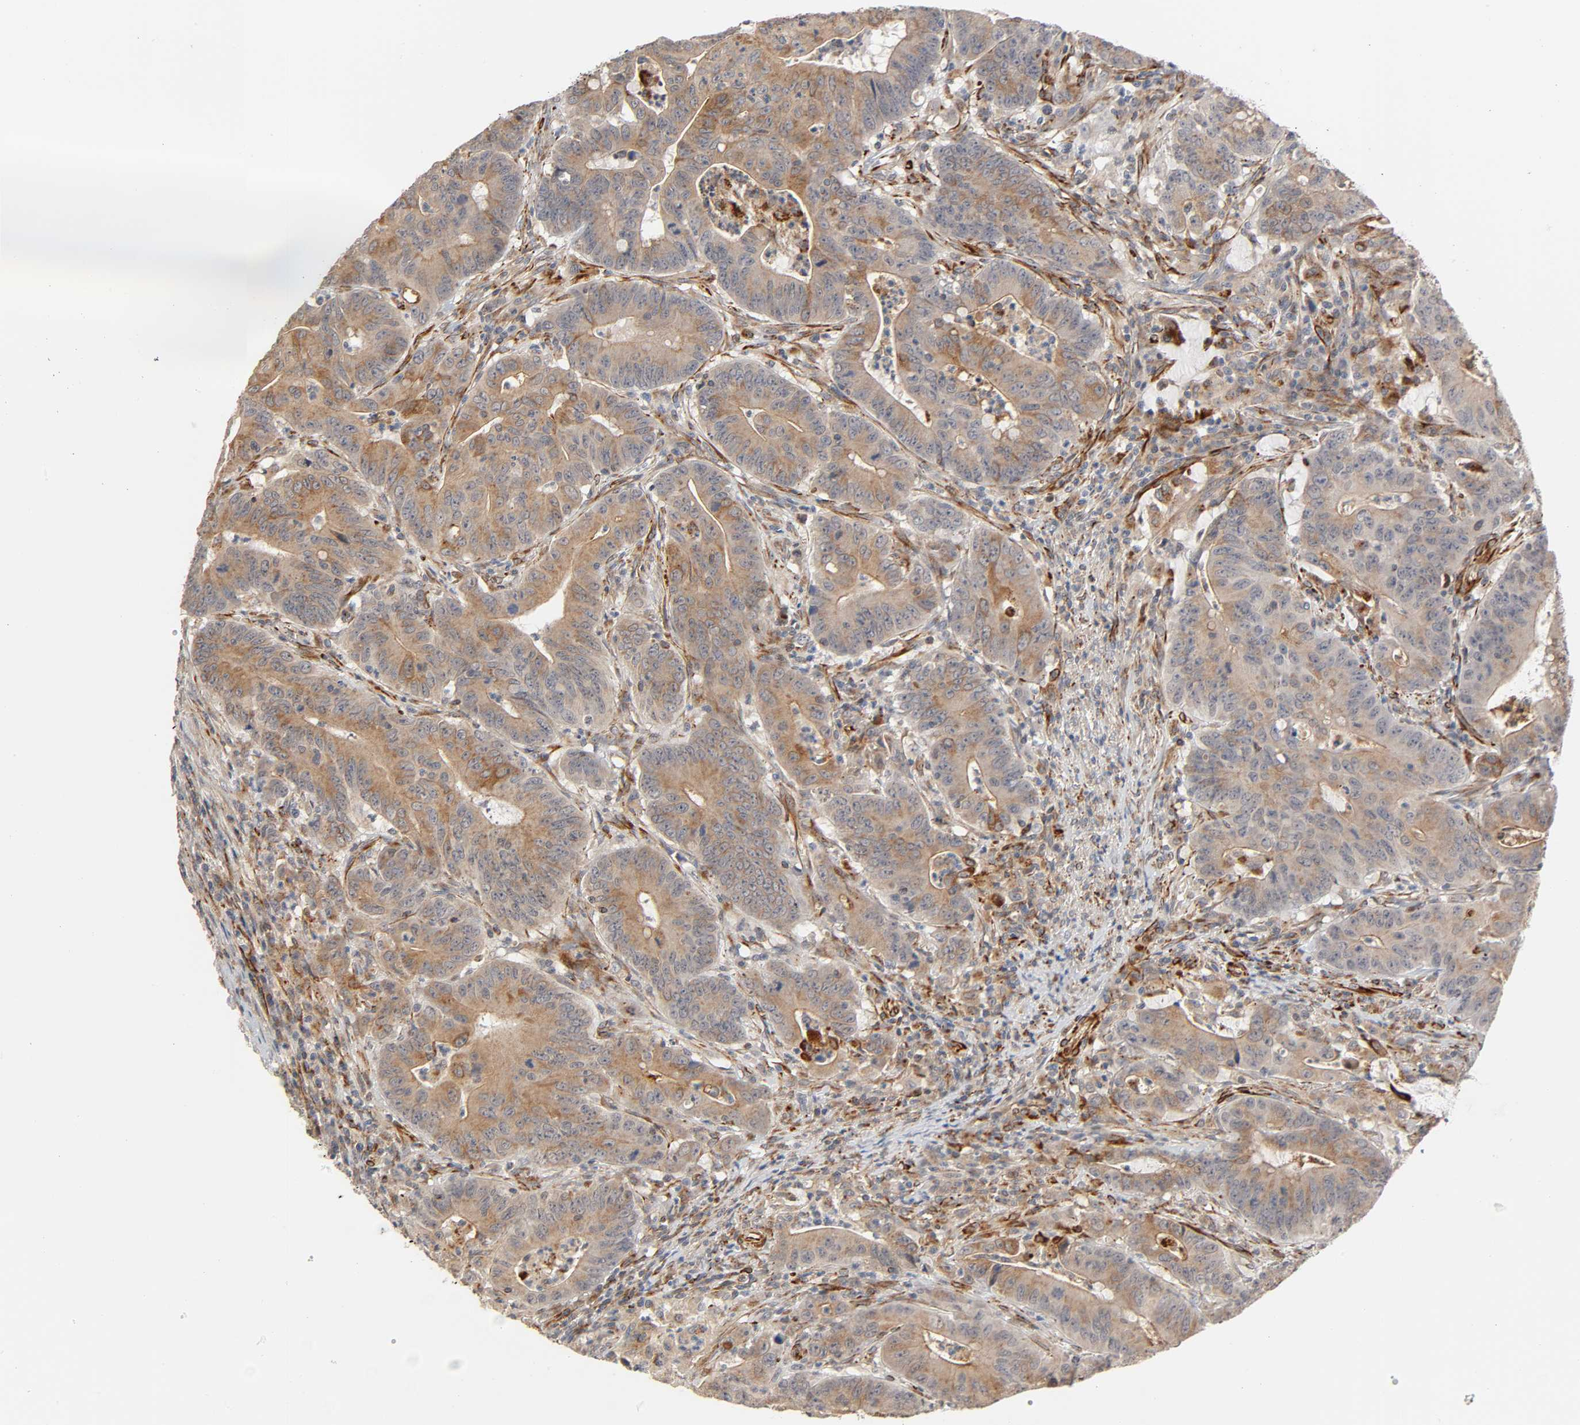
{"staining": {"intensity": "moderate", "quantity": ">75%", "location": "cytoplasmic/membranous"}, "tissue": "colorectal cancer", "cell_type": "Tumor cells", "image_type": "cancer", "snomed": [{"axis": "morphology", "description": "Adenocarcinoma, NOS"}, {"axis": "topography", "description": "Colon"}], "caption": "About >75% of tumor cells in colorectal cancer exhibit moderate cytoplasmic/membranous protein positivity as visualized by brown immunohistochemical staining.", "gene": "REEP6", "patient": {"sex": "male", "age": 45}}